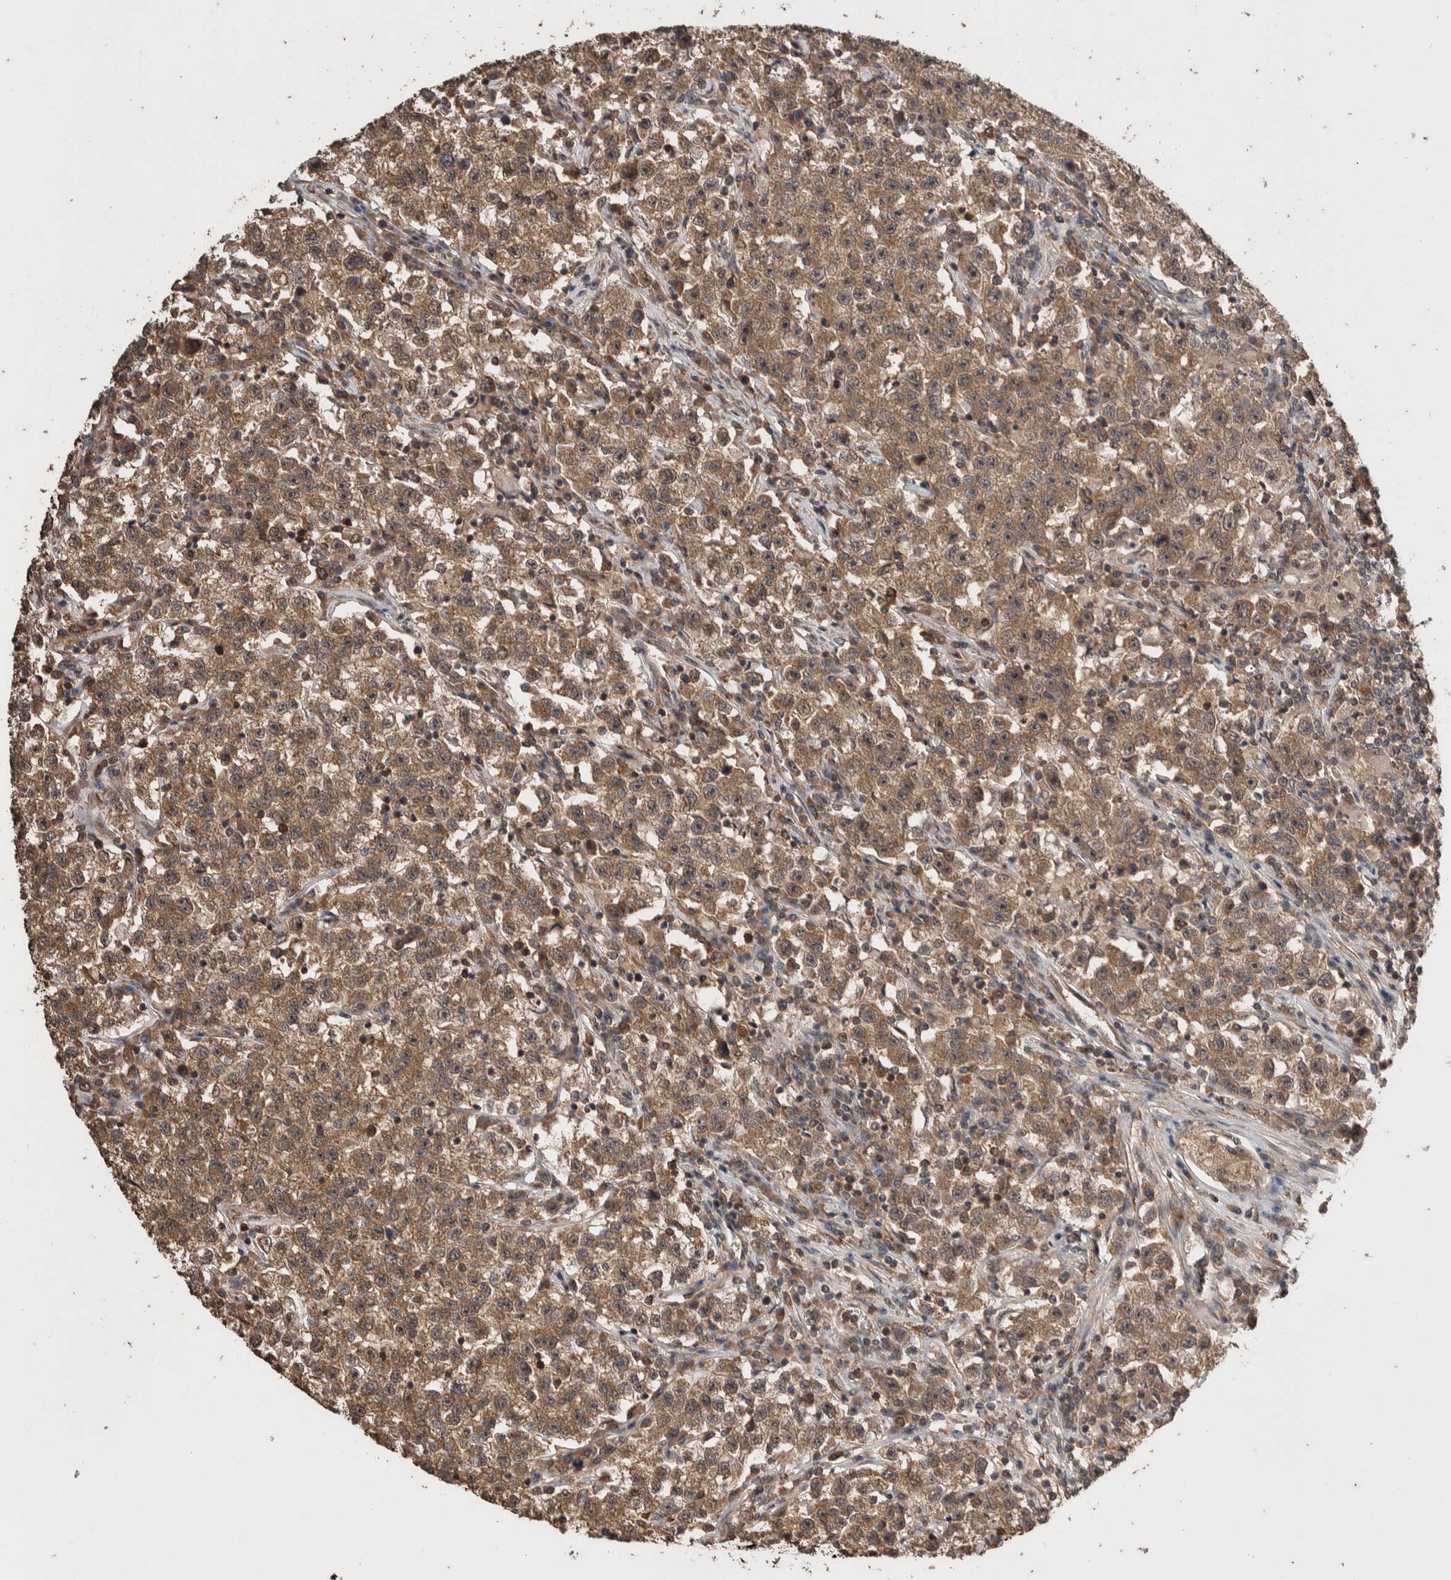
{"staining": {"intensity": "moderate", "quantity": ">75%", "location": "cytoplasmic/membranous"}, "tissue": "testis cancer", "cell_type": "Tumor cells", "image_type": "cancer", "snomed": [{"axis": "morphology", "description": "Seminoma, NOS"}, {"axis": "topography", "description": "Testis"}], "caption": "Seminoma (testis) stained for a protein (brown) exhibits moderate cytoplasmic/membranous positive positivity in approximately >75% of tumor cells.", "gene": "DVL2", "patient": {"sex": "male", "age": 22}}